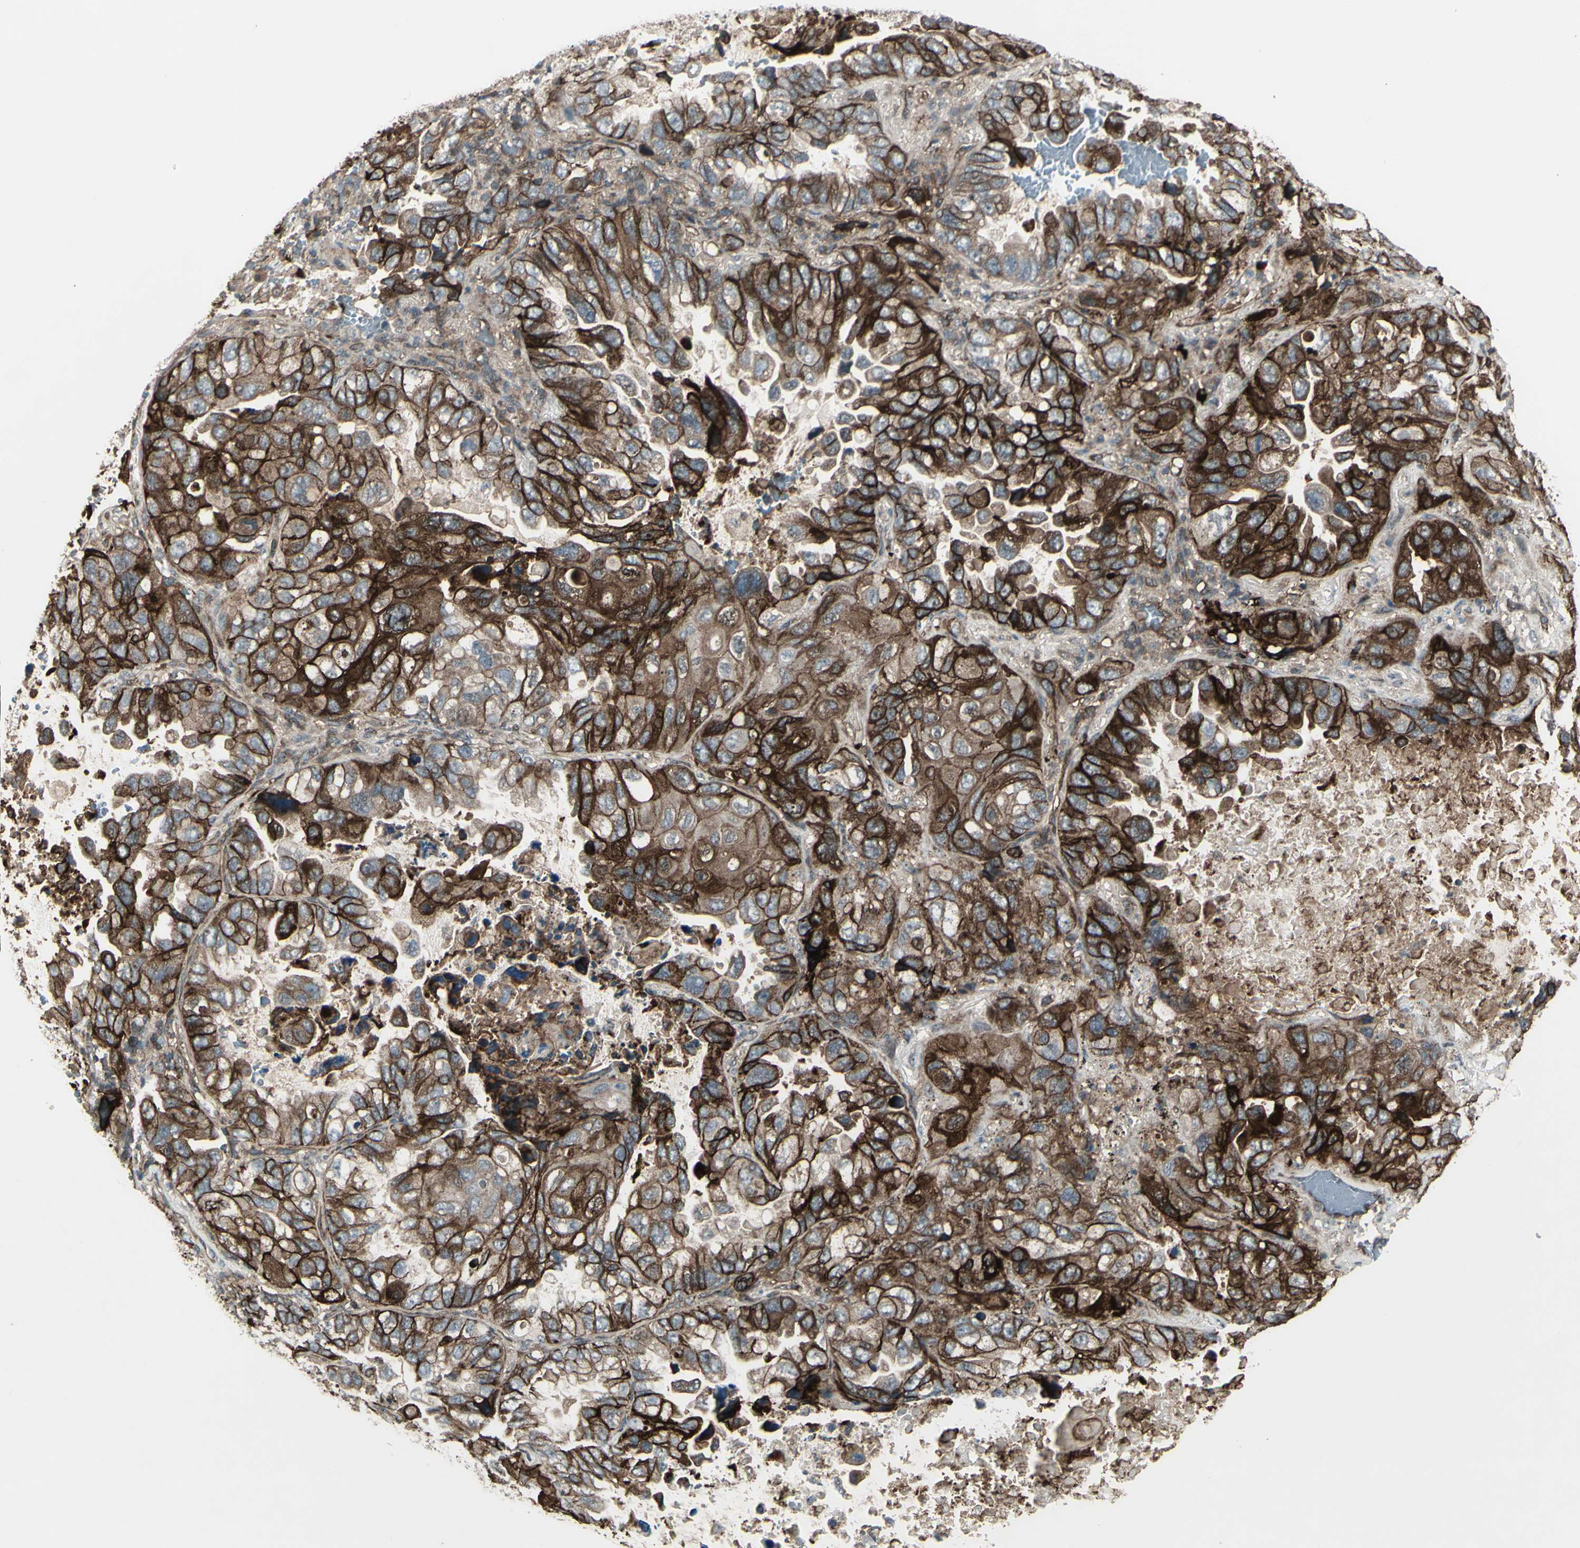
{"staining": {"intensity": "strong", "quantity": ">75%", "location": "cytoplasmic/membranous"}, "tissue": "lung cancer", "cell_type": "Tumor cells", "image_type": "cancer", "snomed": [{"axis": "morphology", "description": "Squamous cell carcinoma, NOS"}, {"axis": "topography", "description": "Lung"}], "caption": "Protein analysis of lung cancer (squamous cell carcinoma) tissue displays strong cytoplasmic/membranous expression in approximately >75% of tumor cells.", "gene": "FXYD5", "patient": {"sex": "female", "age": 73}}